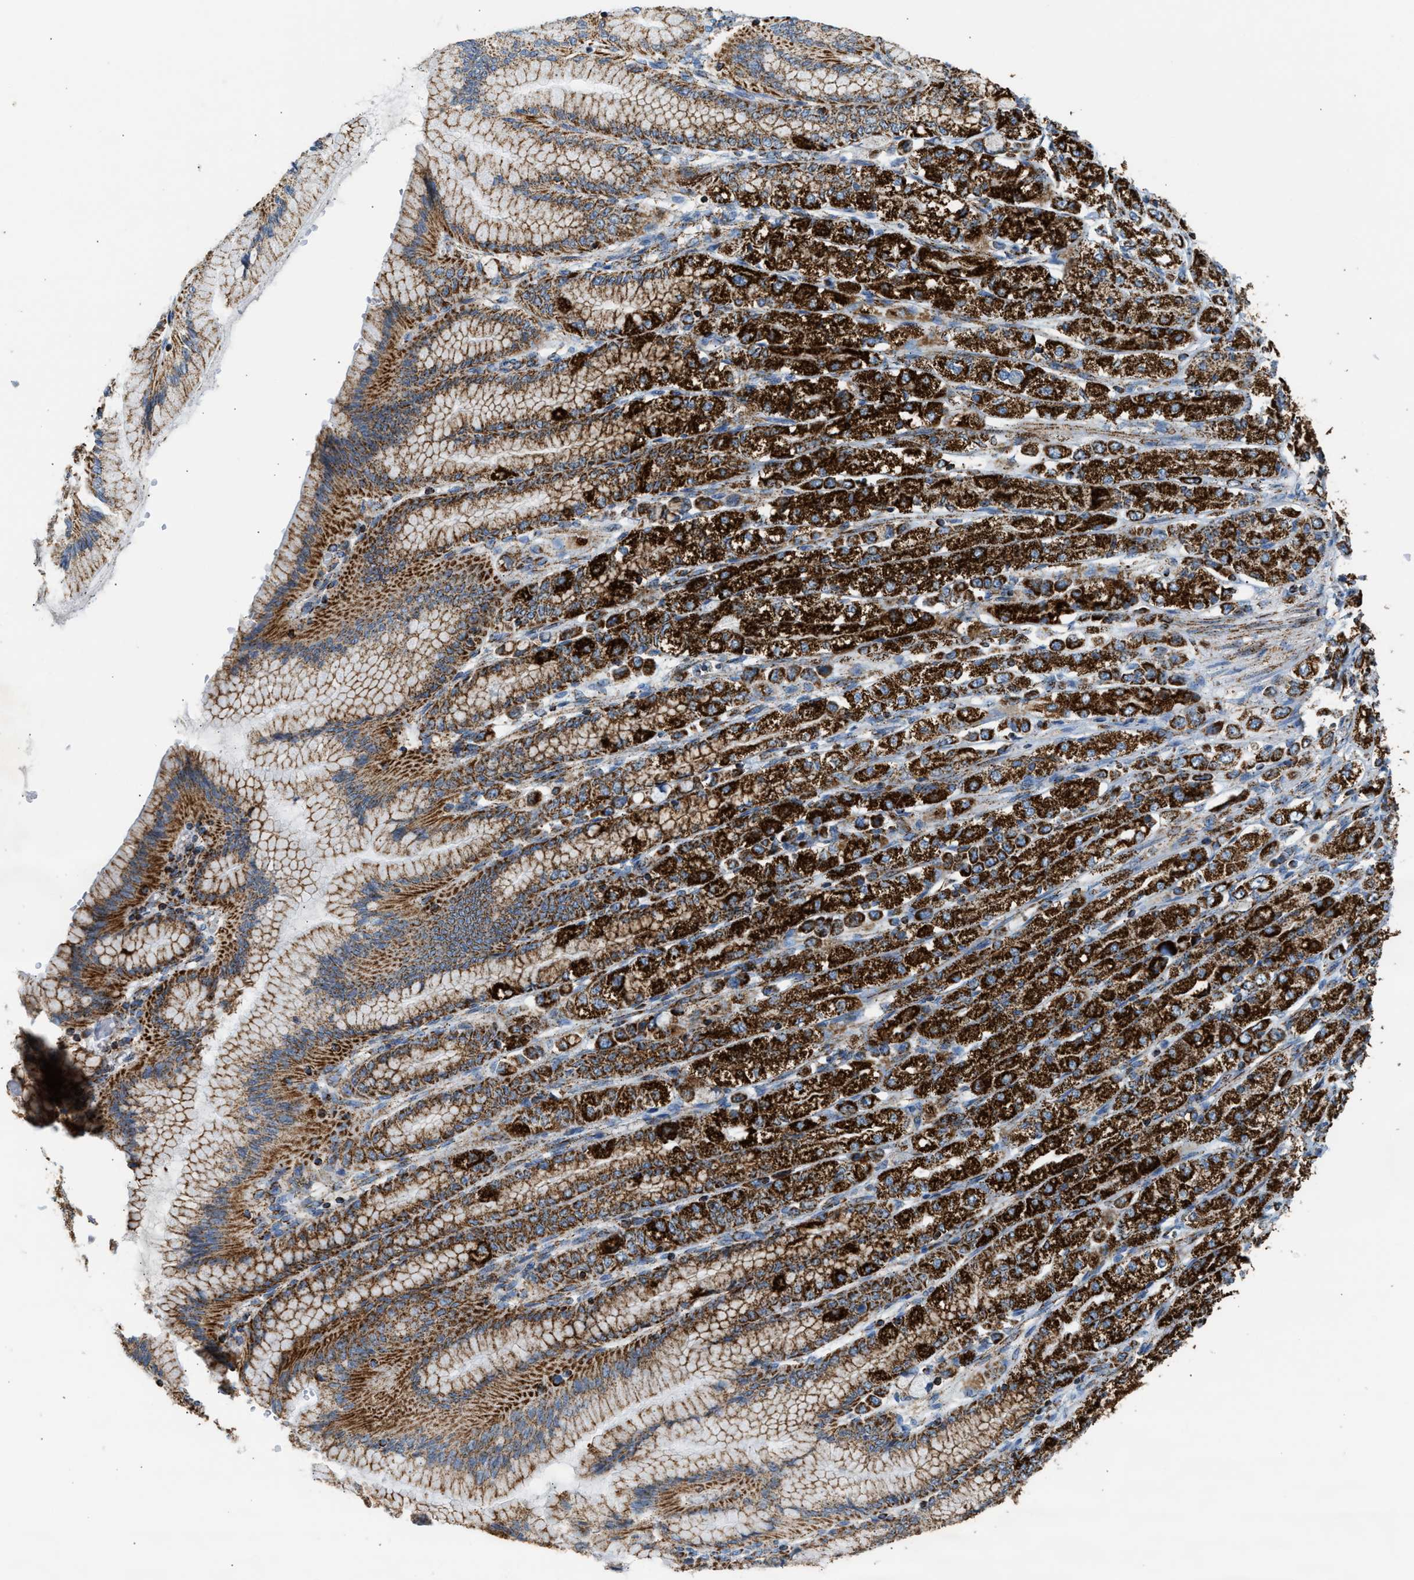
{"staining": {"intensity": "strong", "quantity": ">75%", "location": "cytoplasmic/membranous"}, "tissue": "stomach cancer", "cell_type": "Tumor cells", "image_type": "cancer", "snomed": [{"axis": "morphology", "description": "Adenocarcinoma, NOS"}, {"axis": "topography", "description": "Stomach"}], "caption": "This micrograph exhibits immunohistochemistry staining of stomach cancer, with high strong cytoplasmic/membranous expression in approximately >75% of tumor cells.", "gene": "OGDH", "patient": {"sex": "female", "age": 65}}